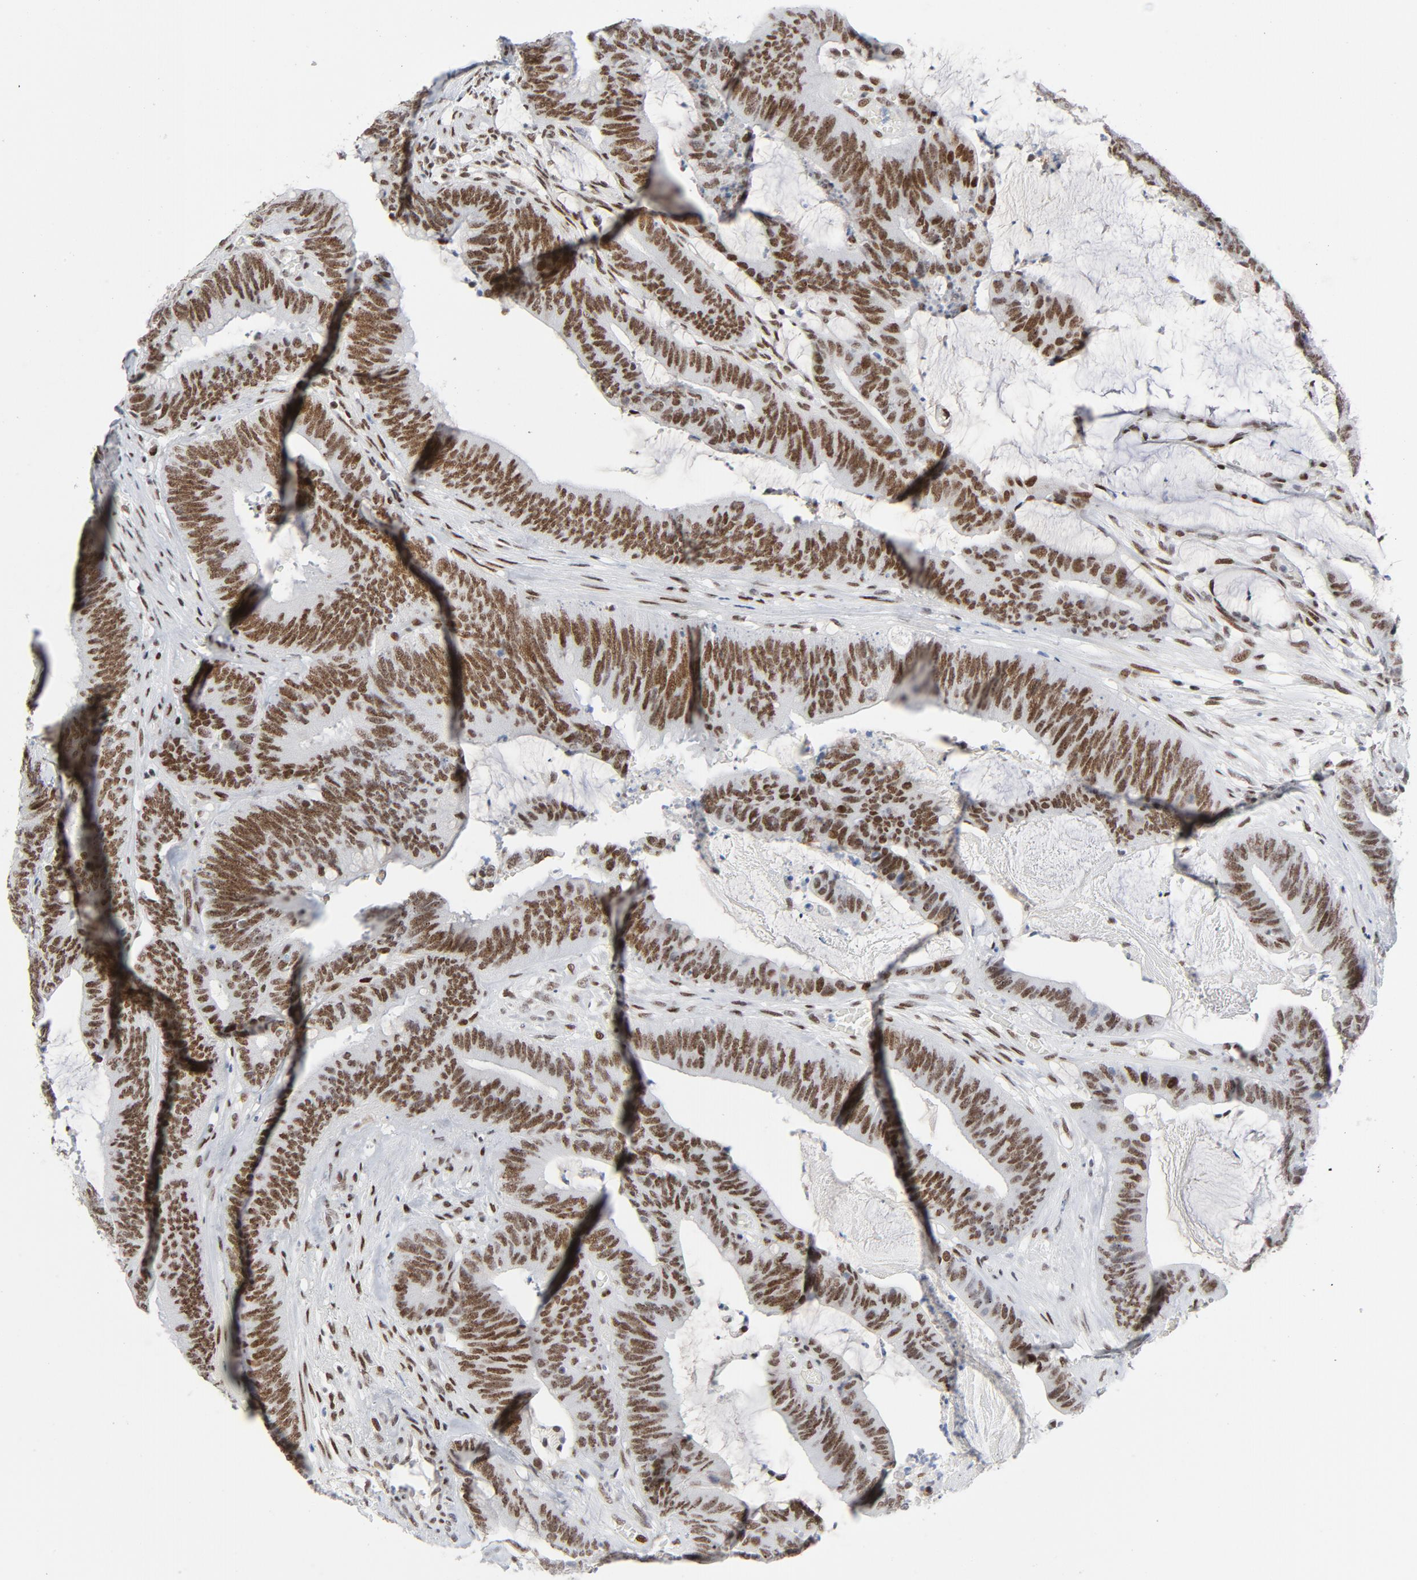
{"staining": {"intensity": "moderate", "quantity": ">75%", "location": "nuclear"}, "tissue": "colorectal cancer", "cell_type": "Tumor cells", "image_type": "cancer", "snomed": [{"axis": "morphology", "description": "Adenocarcinoma, NOS"}, {"axis": "topography", "description": "Rectum"}], "caption": "Colorectal adenocarcinoma was stained to show a protein in brown. There is medium levels of moderate nuclear staining in approximately >75% of tumor cells.", "gene": "HSF1", "patient": {"sex": "female", "age": 66}}